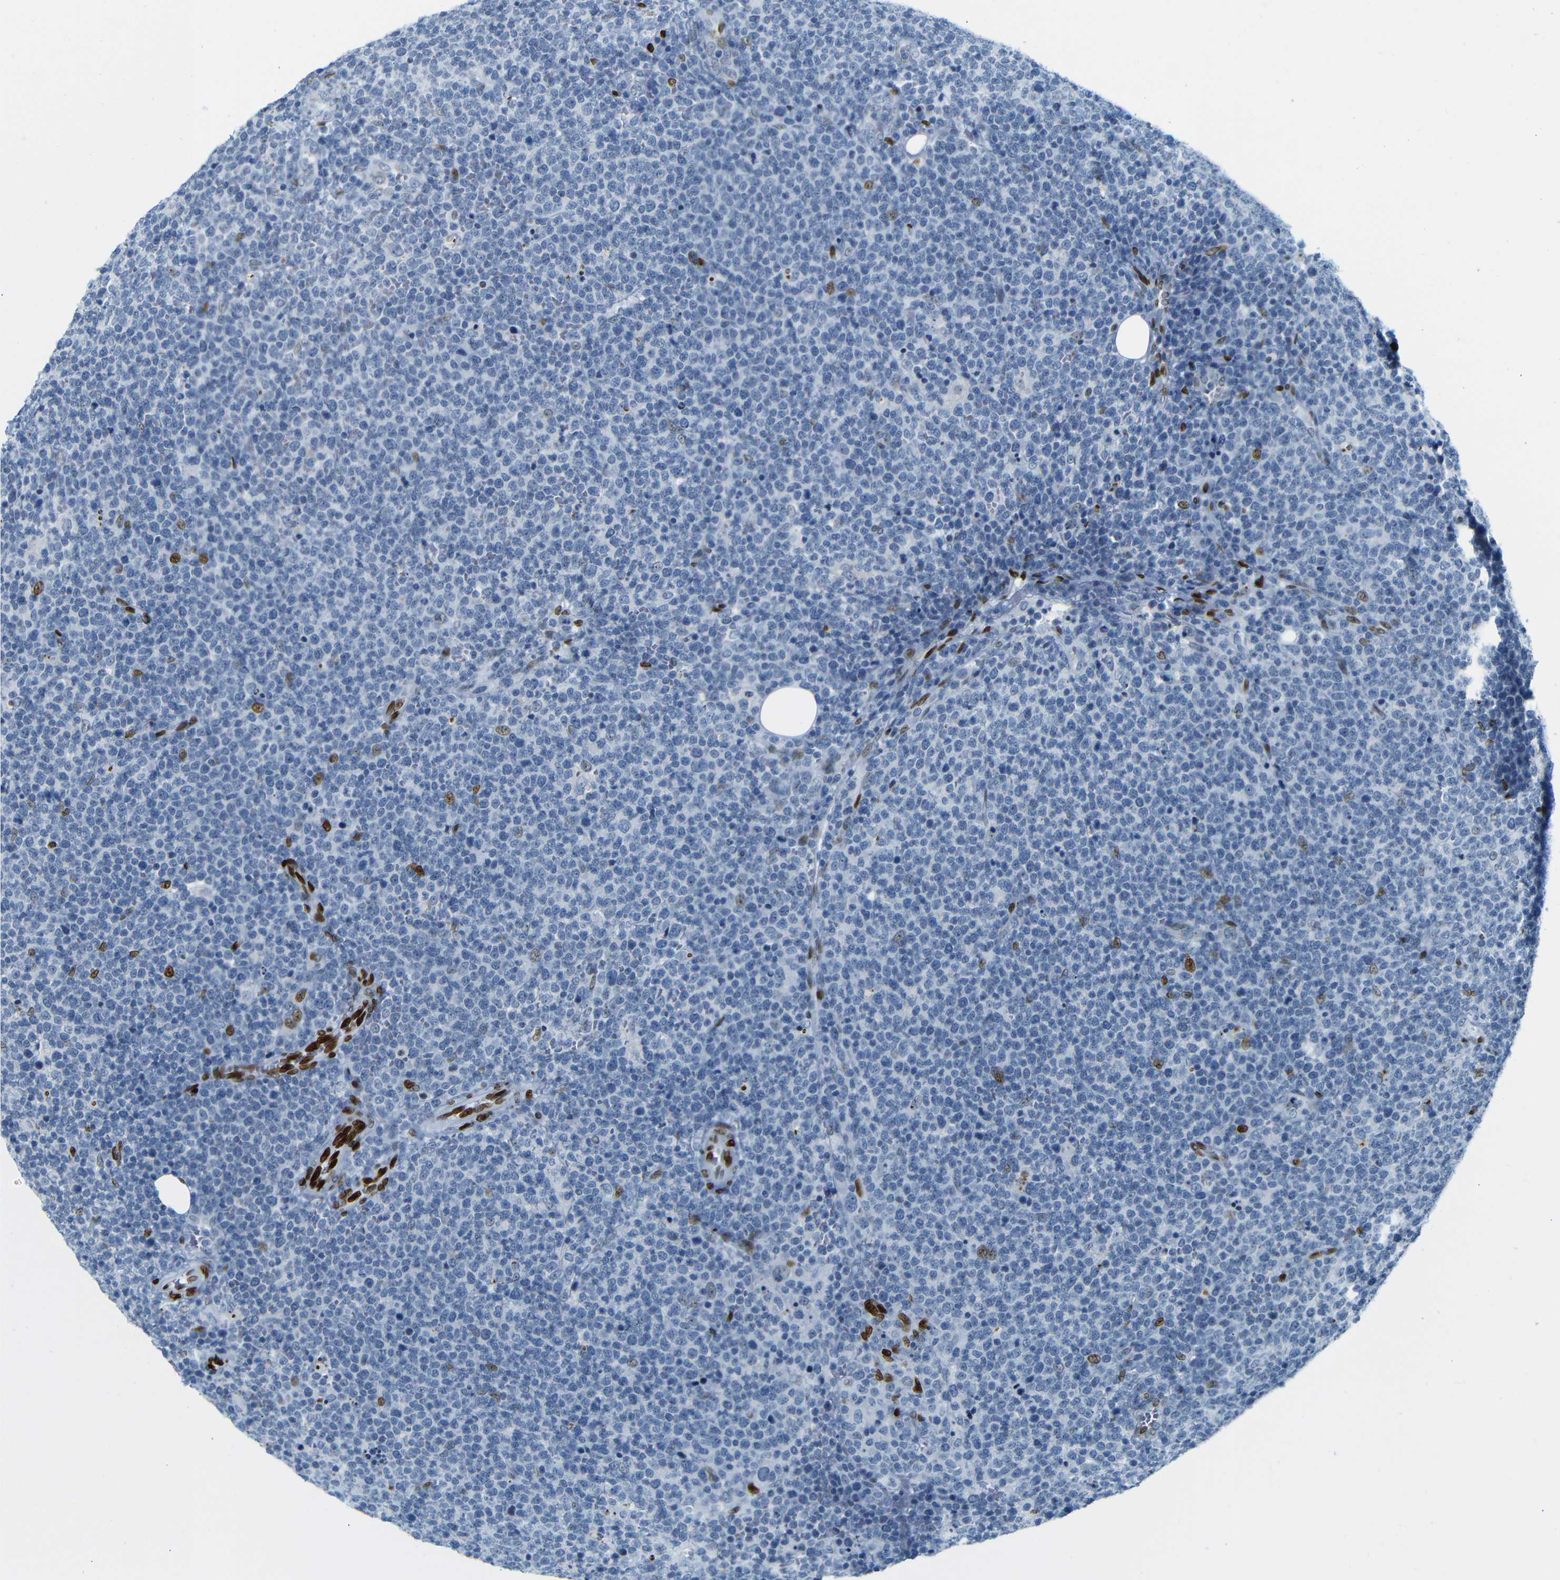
{"staining": {"intensity": "negative", "quantity": "none", "location": "none"}, "tissue": "lymphoma", "cell_type": "Tumor cells", "image_type": "cancer", "snomed": [{"axis": "morphology", "description": "Malignant lymphoma, non-Hodgkin's type, High grade"}, {"axis": "topography", "description": "Lymph node"}], "caption": "Immunohistochemistry (IHC) of human lymphoma exhibits no positivity in tumor cells.", "gene": "NPIPB15", "patient": {"sex": "male", "age": 61}}